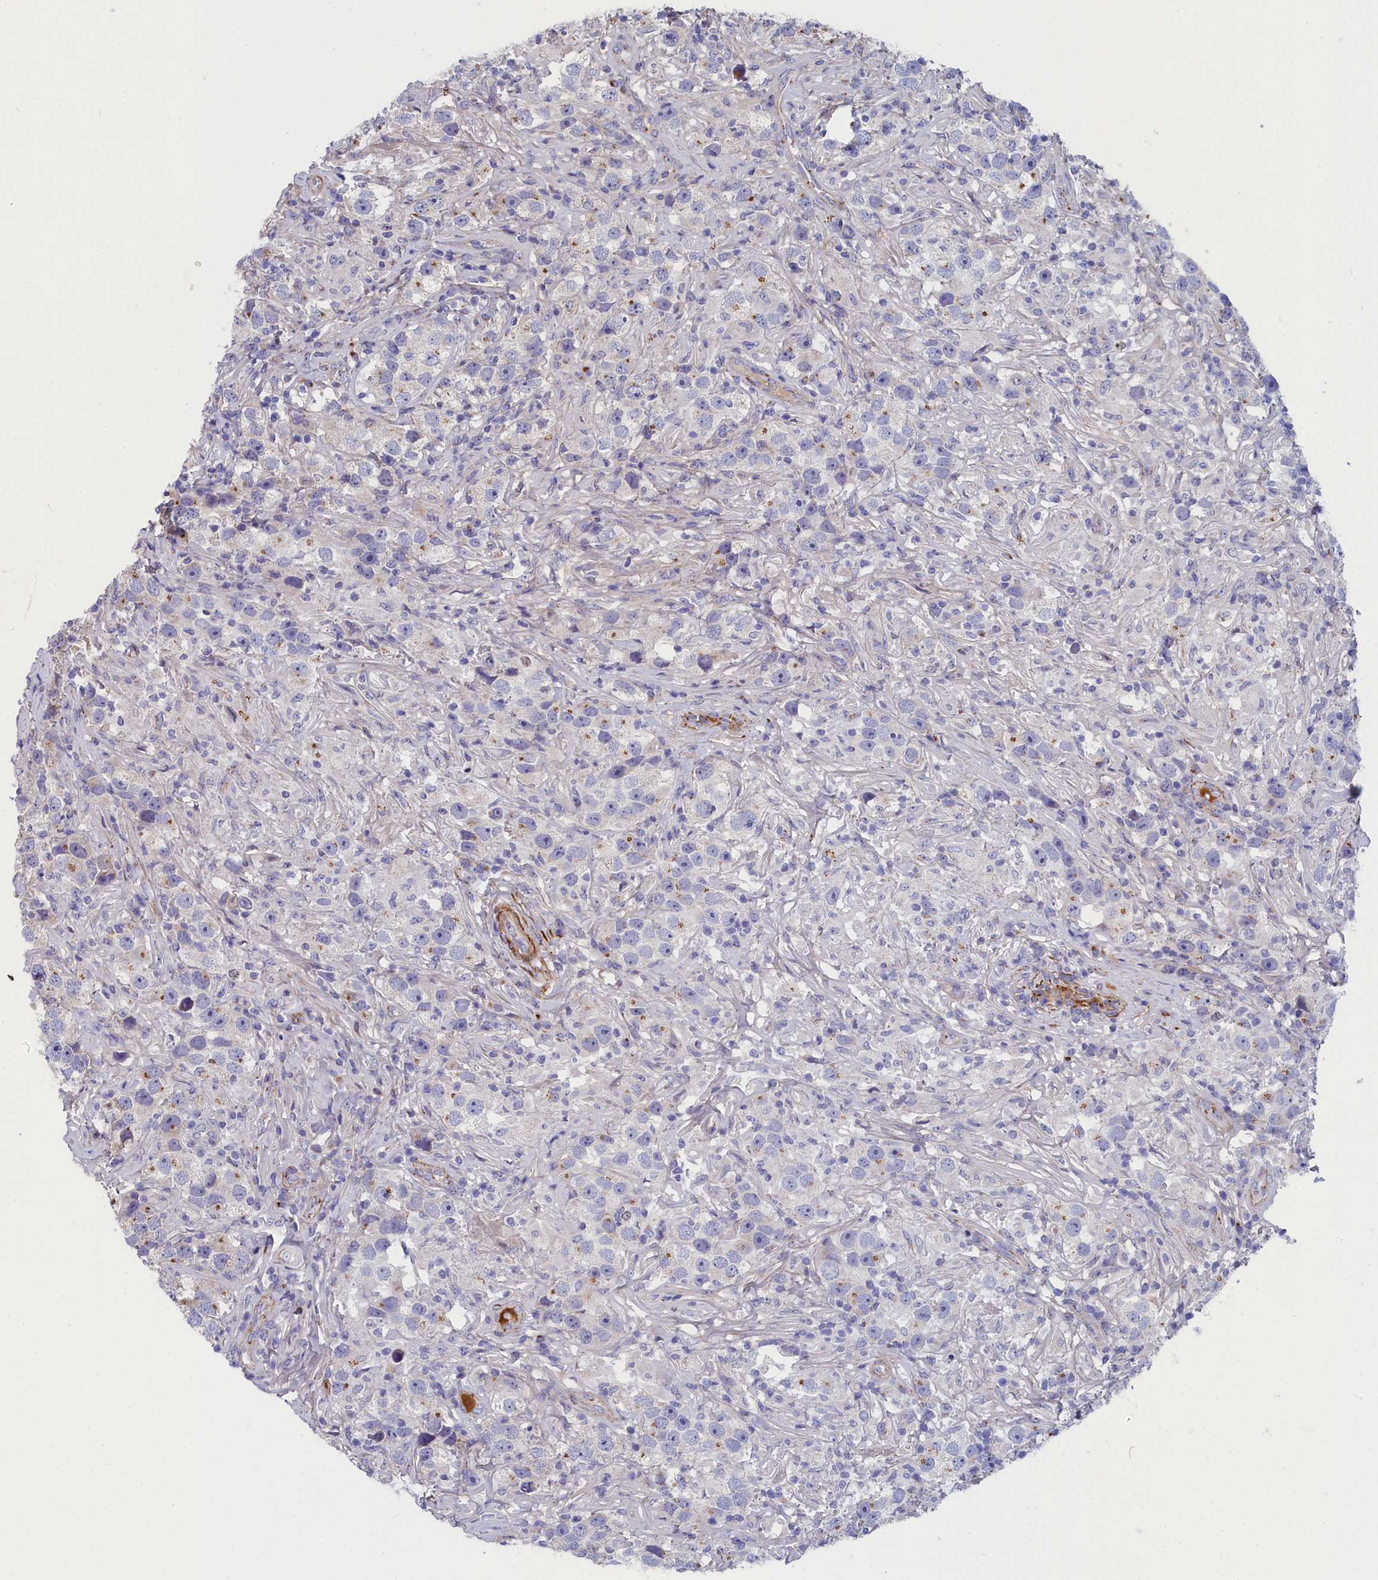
{"staining": {"intensity": "moderate", "quantity": "<25%", "location": "cytoplasmic/membranous"}, "tissue": "testis cancer", "cell_type": "Tumor cells", "image_type": "cancer", "snomed": [{"axis": "morphology", "description": "Seminoma, NOS"}, {"axis": "topography", "description": "Testis"}], "caption": "Immunohistochemical staining of testis cancer (seminoma) demonstrates low levels of moderate cytoplasmic/membranous positivity in about <25% of tumor cells. The staining is performed using DAB (3,3'-diaminobenzidine) brown chromogen to label protein expression. The nuclei are counter-stained blue using hematoxylin.", "gene": "TUBGCP4", "patient": {"sex": "male", "age": 49}}